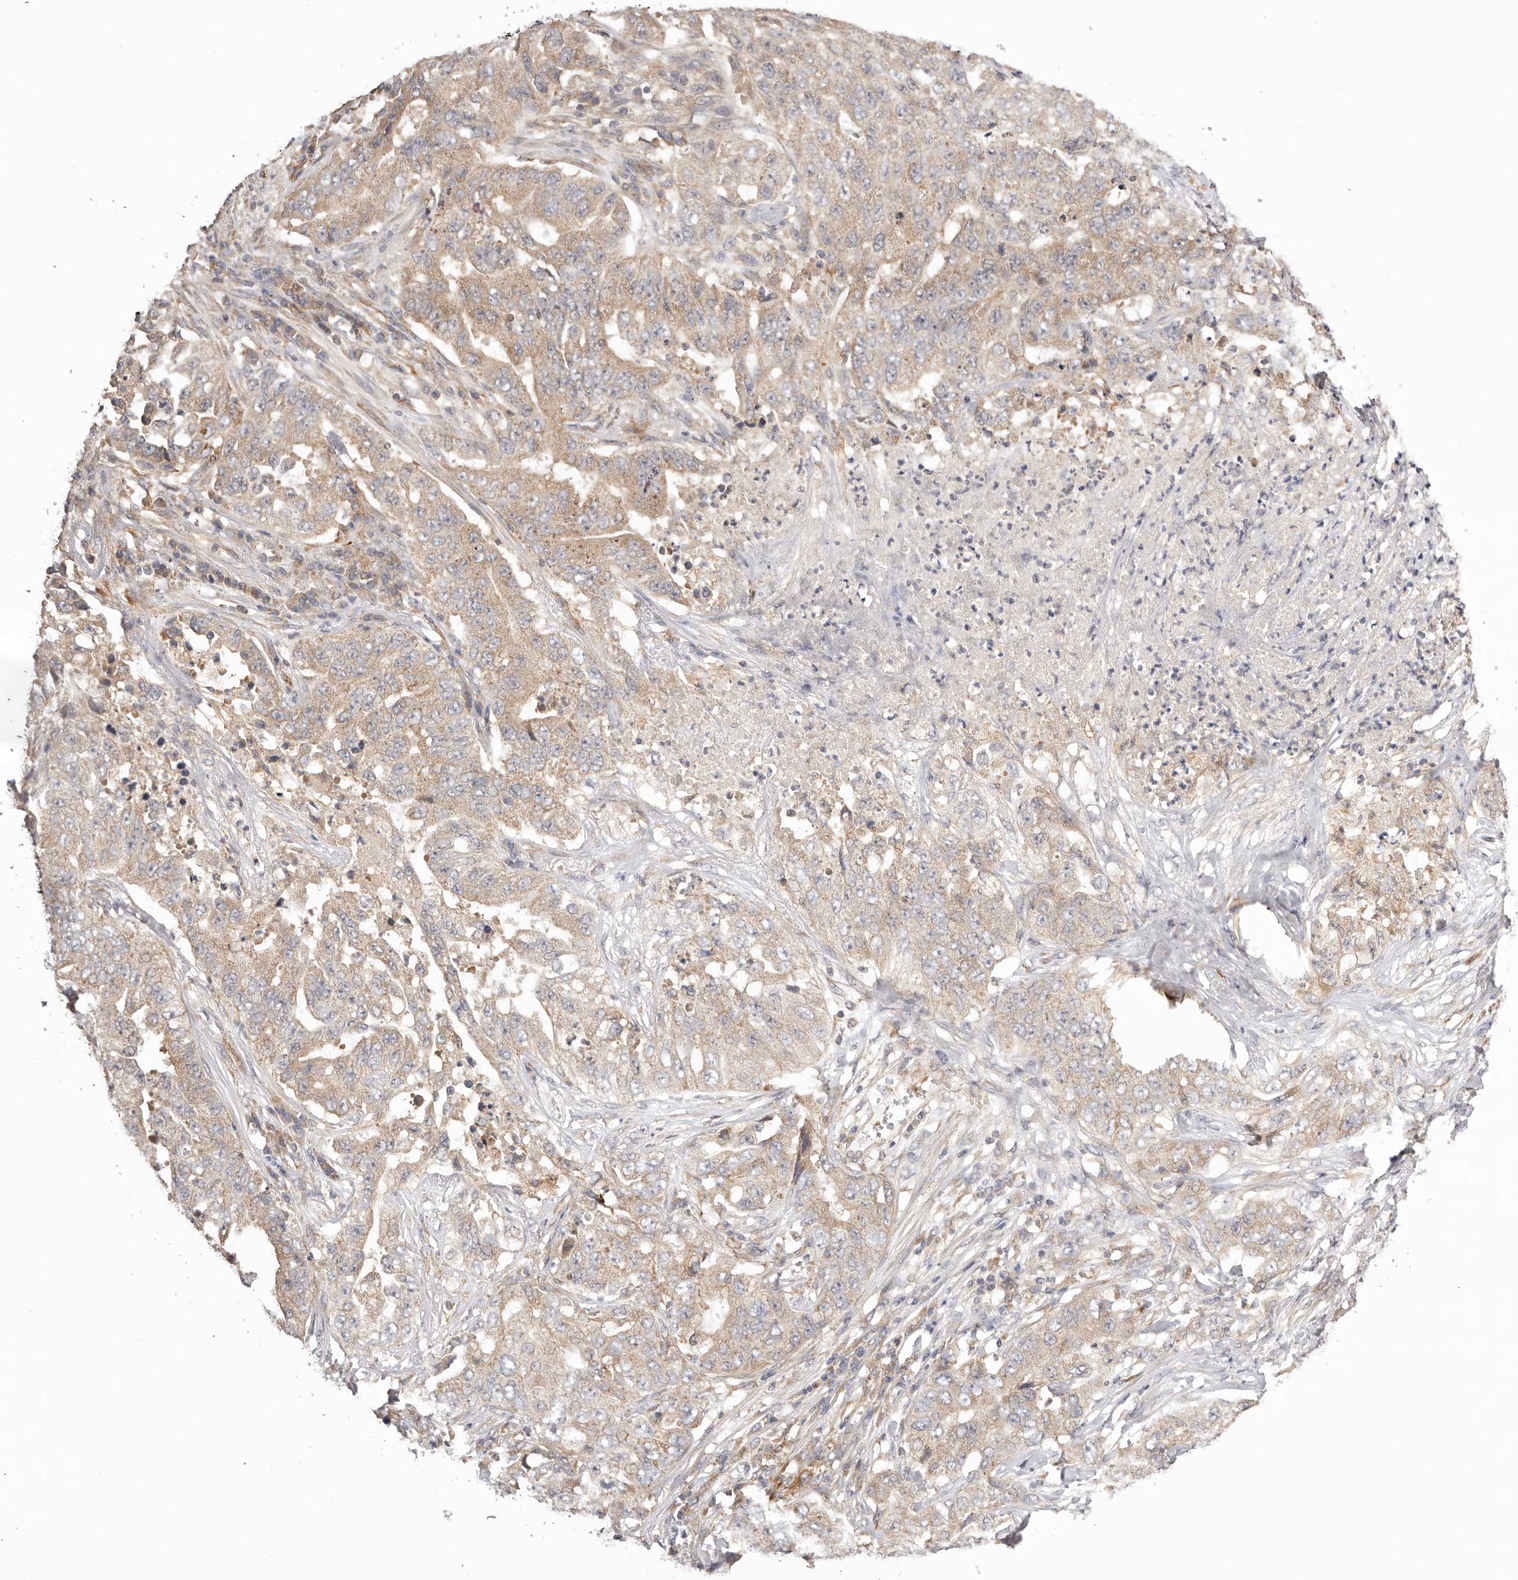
{"staining": {"intensity": "weak", "quantity": ">75%", "location": "cytoplasmic/membranous"}, "tissue": "lung cancer", "cell_type": "Tumor cells", "image_type": "cancer", "snomed": [{"axis": "morphology", "description": "Adenocarcinoma, NOS"}, {"axis": "topography", "description": "Lung"}], "caption": "IHC micrograph of neoplastic tissue: human lung cancer stained using IHC exhibits low levels of weak protein expression localized specifically in the cytoplasmic/membranous of tumor cells, appearing as a cytoplasmic/membranous brown color.", "gene": "UBR2", "patient": {"sex": "female", "age": 51}}